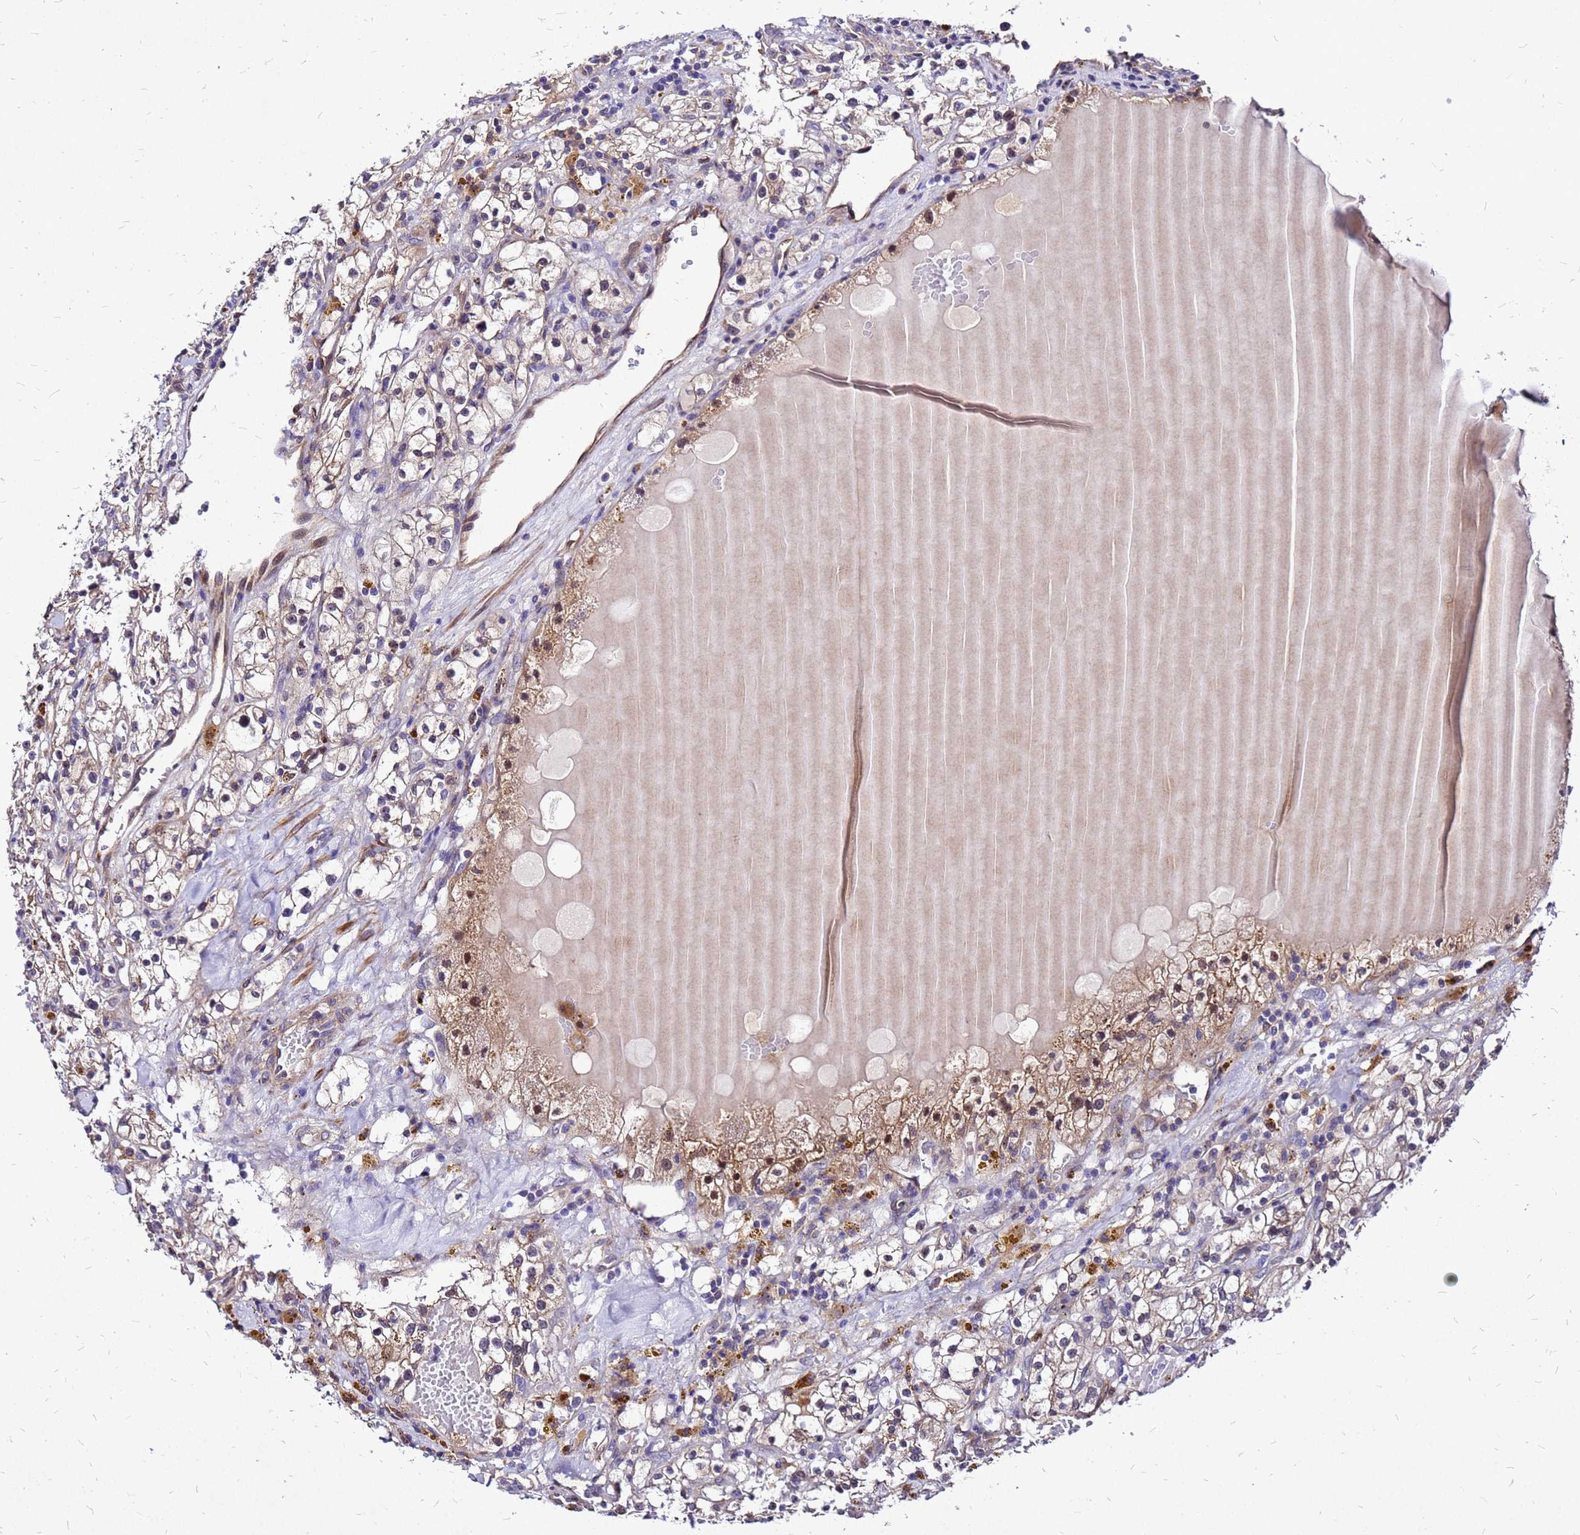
{"staining": {"intensity": "moderate", "quantity": "<25%", "location": "cytoplasmic/membranous"}, "tissue": "renal cancer", "cell_type": "Tumor cells", "image_type": "cancer", "snomed": [{"axis": "morphology", "description": "Adenocarcinoma, NOS"}, {"axis": "topography", "description": "Kidney"}], "caption": "Immunohistochemistry of human adenocarcinoma (renal) demonstrates low levels of moderate cytoplasmic/membranous staining in about <25% of tumor cells.", "gene": "DUSP23", "patient": {"sex": "male", "age": 56}}